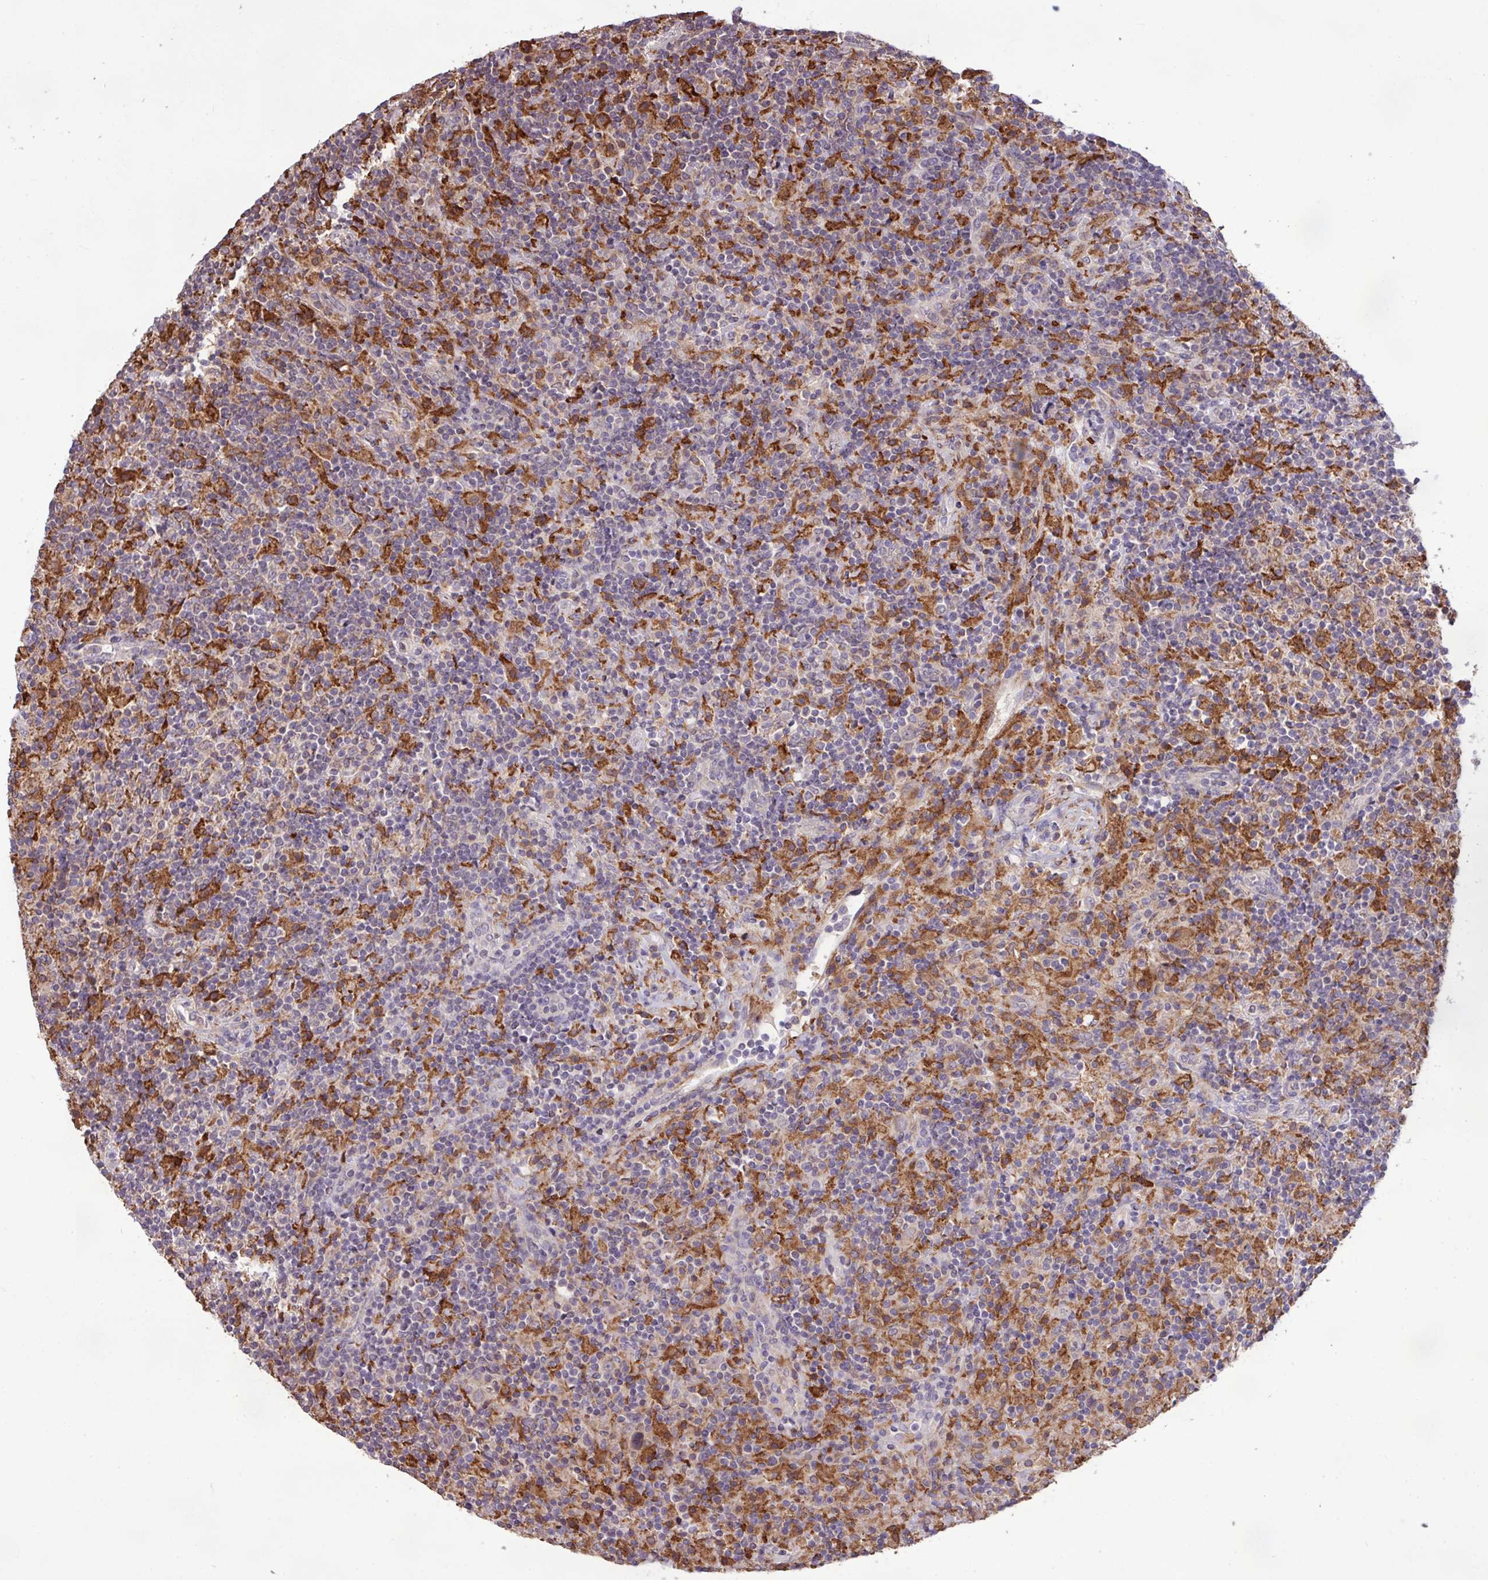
{"staining": {"intensity": "negative", "quantity": "none", "location": "none"}, "tissue": "lymphoma", "cell_type": "Tumor cells", "image_type": "cancer", "snomed": [{"axis": "morphology", "description": "Hodgkin's disease, NOS"}, {"axis": "topography", "description": "Lymph node"}], "caption": "This histopathology image is of lymphoma stained with immunohistochemistry (IHC) to label a protein in brown with the nuclei are counter-stained blue. There is no staining in tumor cells. The staining was performed using DAB to visualize the protein expression in brown, while the nuclei were stained in blue with hematoxylin (Magnification: 20x).", "gene": "ARHGEF25", "patient": {"sex": "male", "age": 70}}